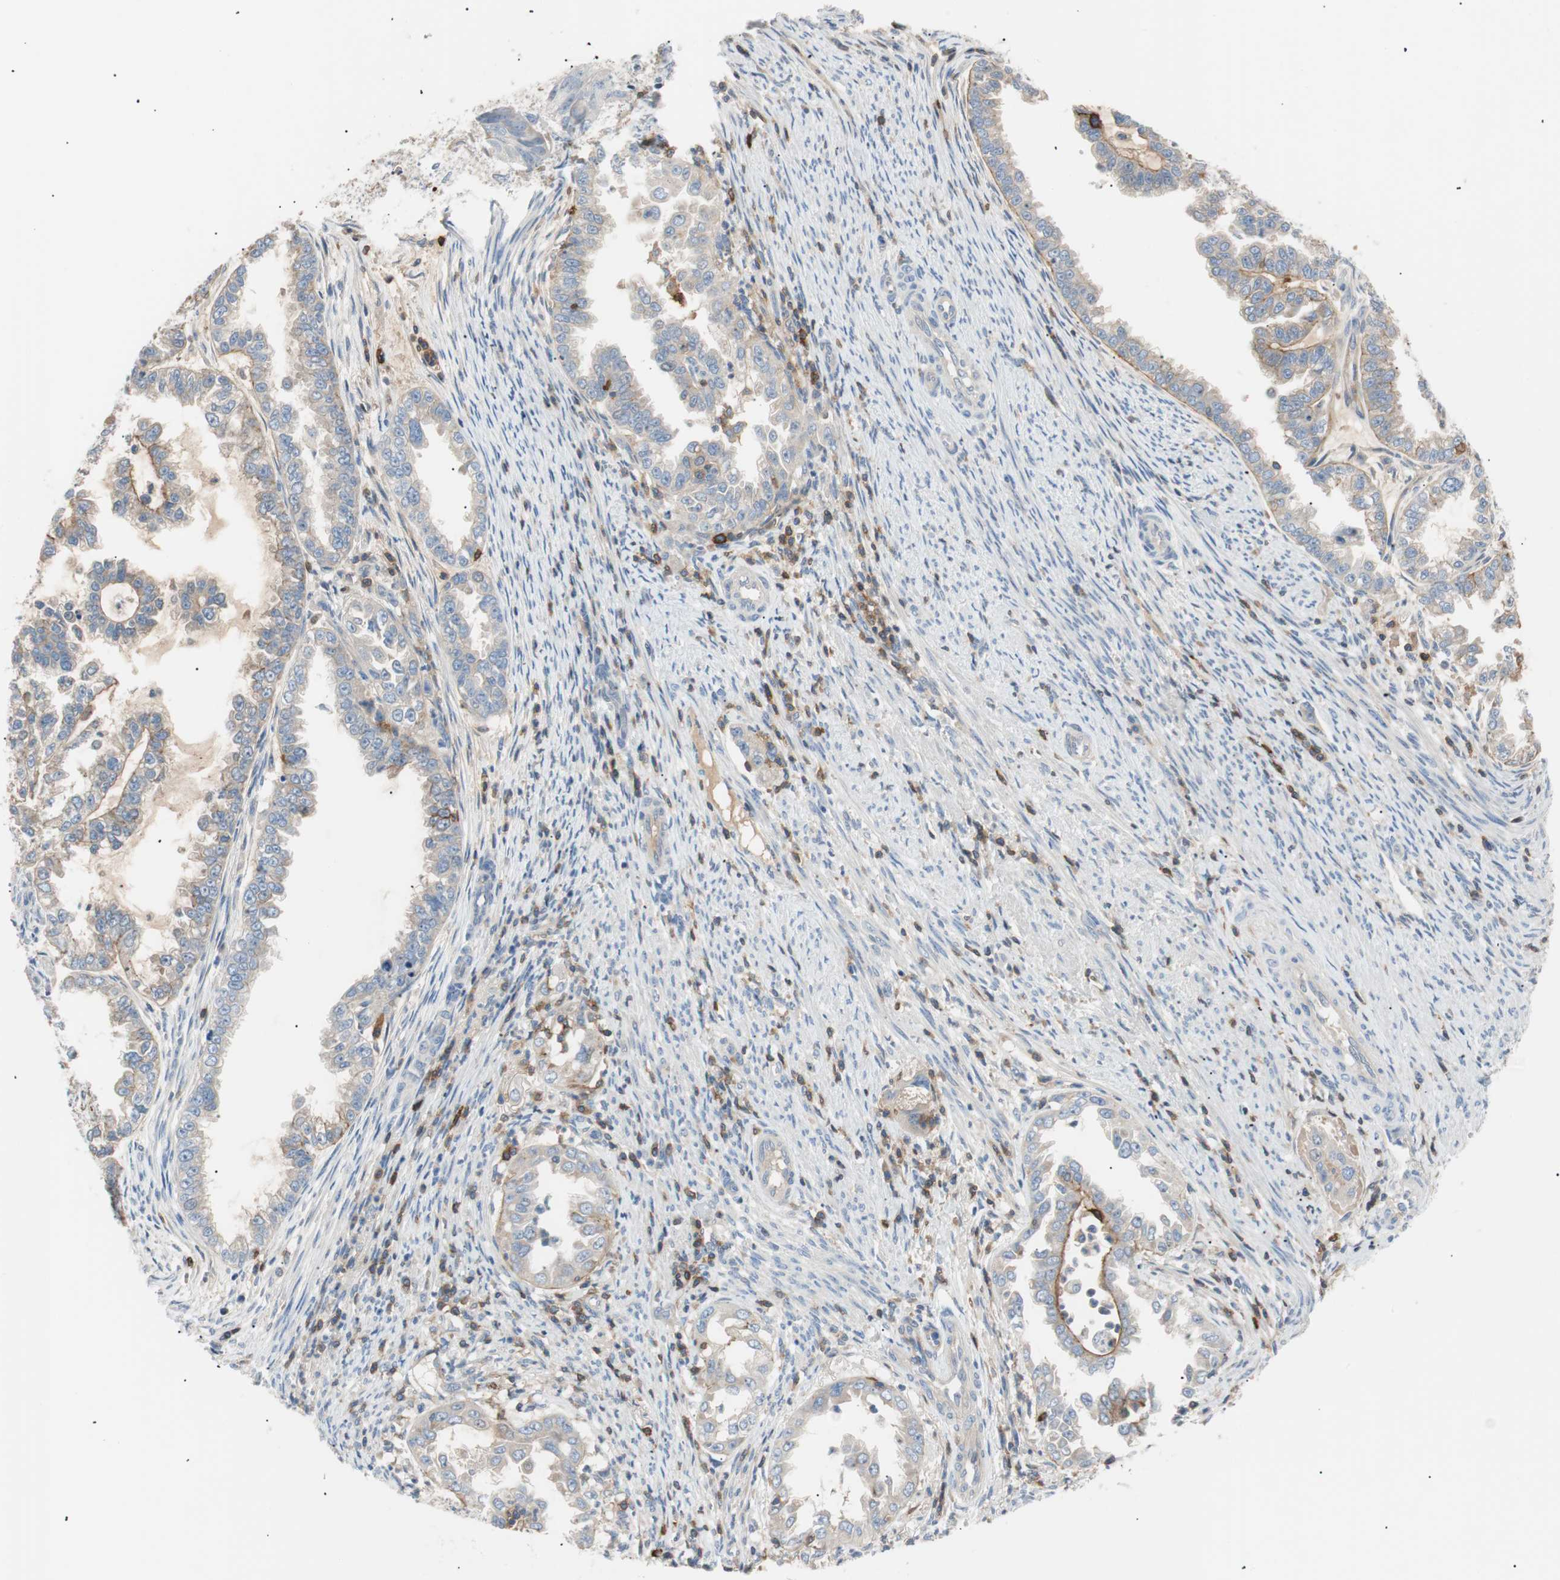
{"staining": {"intensity": "moderate", "quantity": "25%-75%", "location": "cytoplasmic/membranous"}, "tissue": "endometrial cancer", "cell_type": "Tumor cells", "image_type": "cancer", "snomed": [{"axis": "morphology", "description": "Adenocarcinoma, NOS"}, {"axis": "topography", "description": "Endometrium"}], "caption": "Brown immunohistochemical staining in endometrial cancer (adenocarcinoma) shows moderate cytoplasmic/membranous positivity in about 25%-75% of tumor cells.", "gene": "TNFRSF18", "patient": {"sex": "female", "age": 85}}